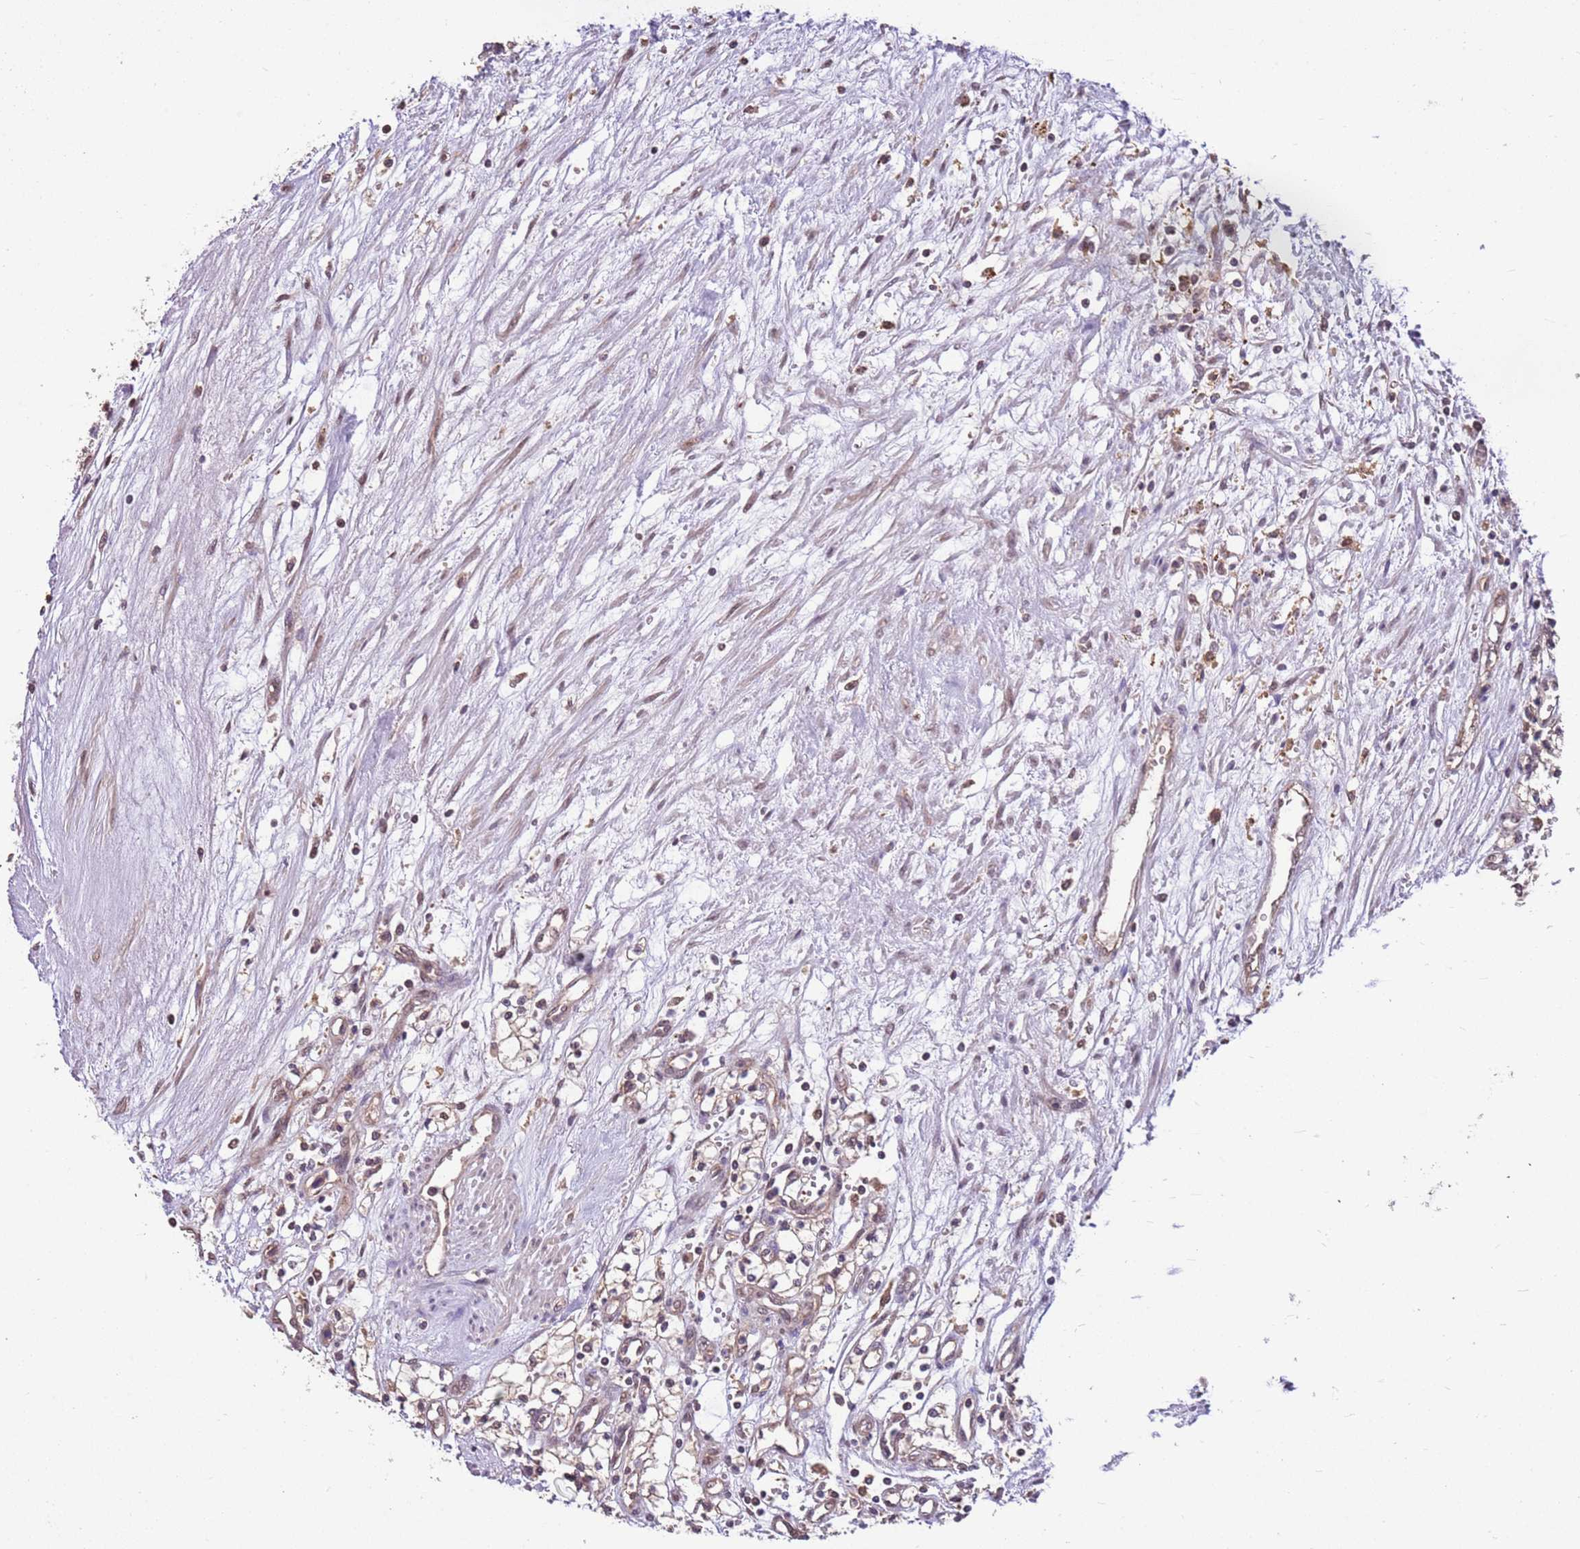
{"staining": {"intensity": "weak", "quantity": "<25%", "location": "cytoplasmic/membranous"}, "tissue": "renal cancer", "cell_type": "Tumor cells", "image_type": "cancer", "snomed": [{"axis": "morphology", "description": "Adenocarcinoma, NOS"}, {"axis": "topography", "description": "Kidney"}], "caption": "An immunohistochemistry histopathology image of renal adenocarcinoma is shown. There is no staining in tumor cells of renal adenocarcinoma.", "gene": "BBS5", "patient": {"sex": "male", "age": 59}}